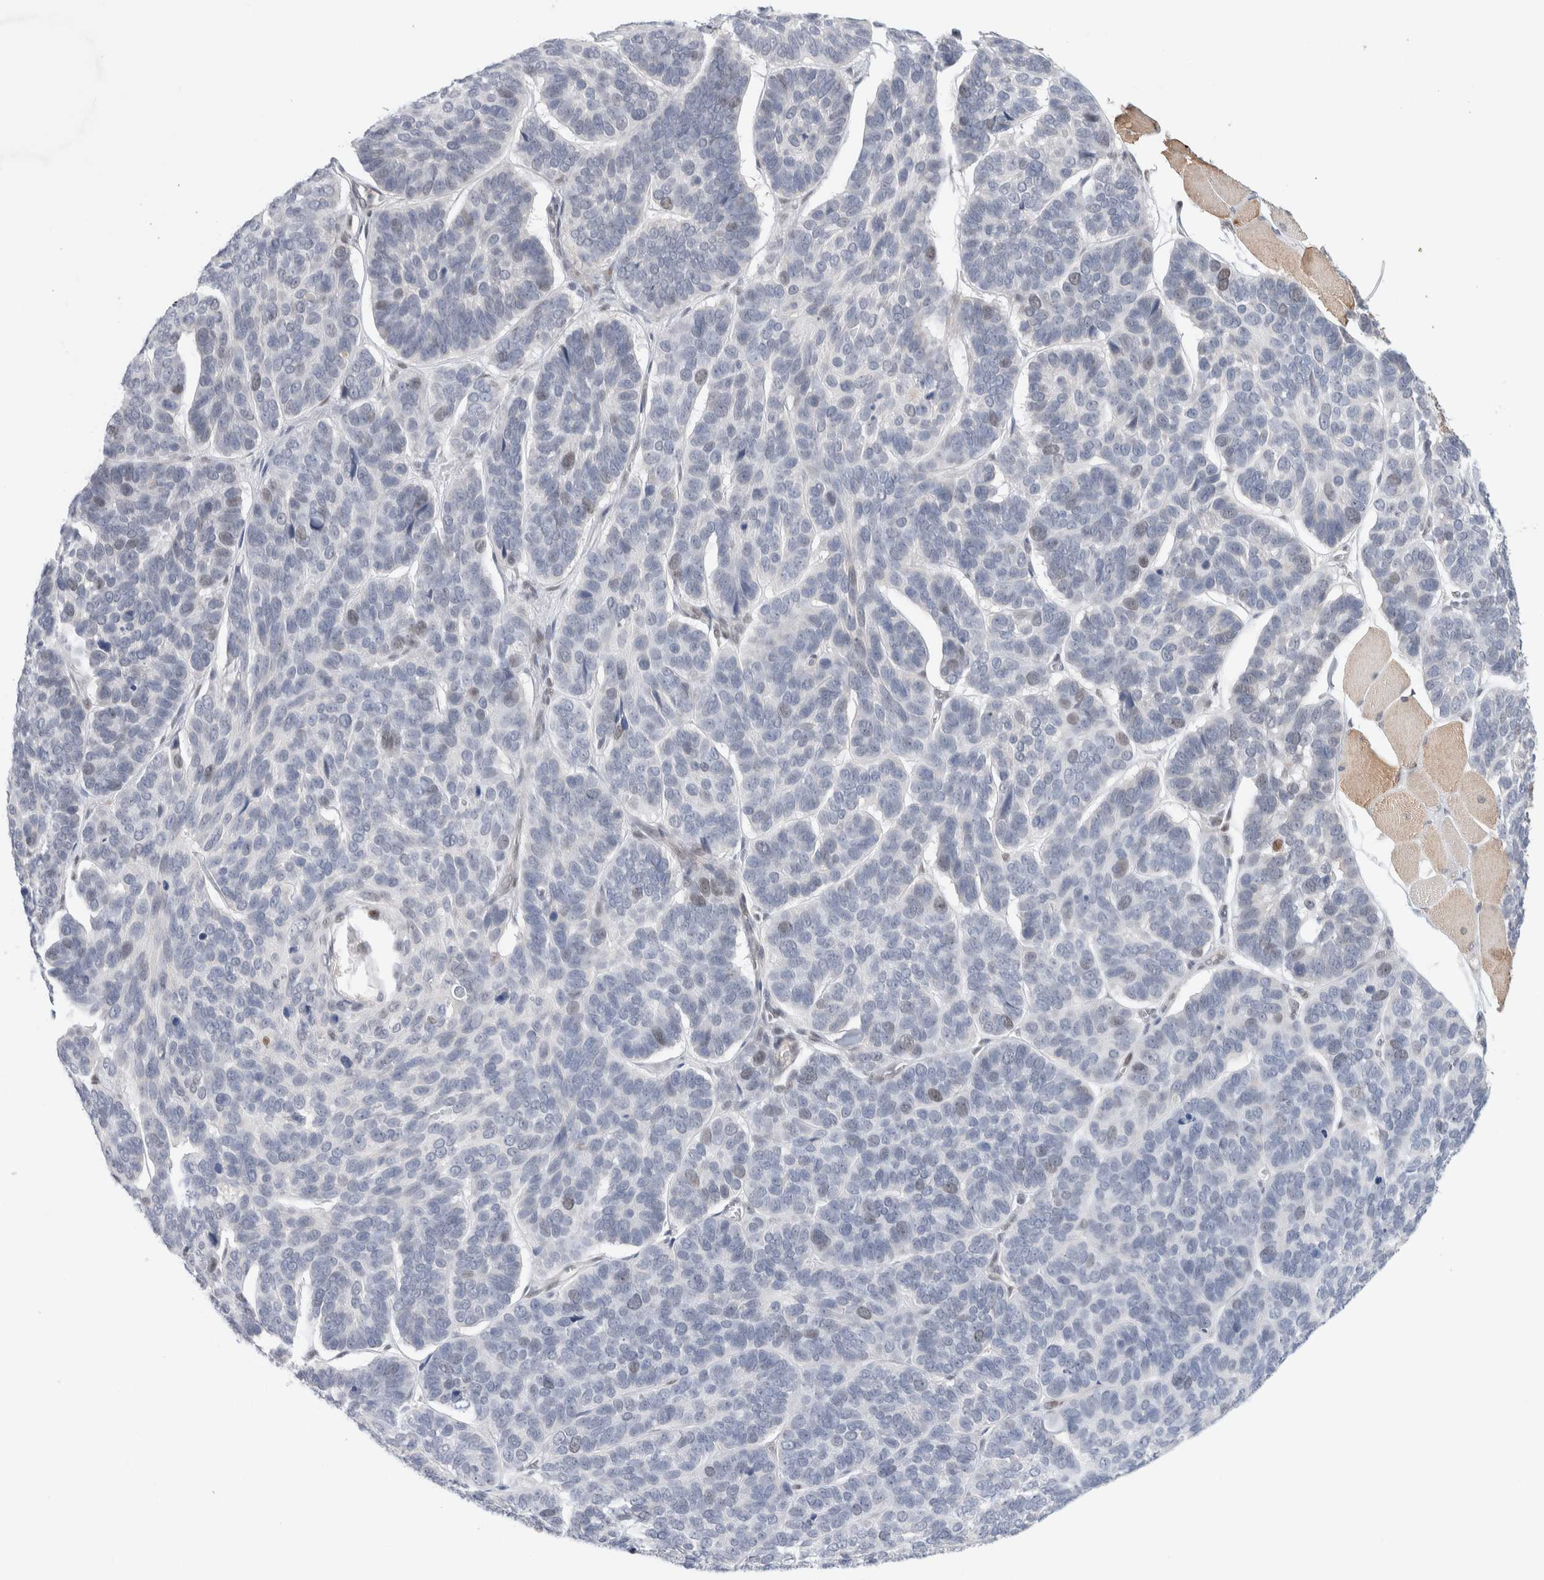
{"staining": {"intensity": "negative", "quantity": "none", "location": "none"}, "tissue": "skin cancer", "cell_type": "Tumor cells", "image_type": "cancer", "snomed": [{"axis": "morphology", "description": "Basal cell carcinoma"}, {"axis": "topography", "description": "Skin"}], "caption": "Protein analysis of skin cancer displays no significant staining in tumor cells.", "gene": "KNL1", "patient": {"sex": "male", "age": 62}}